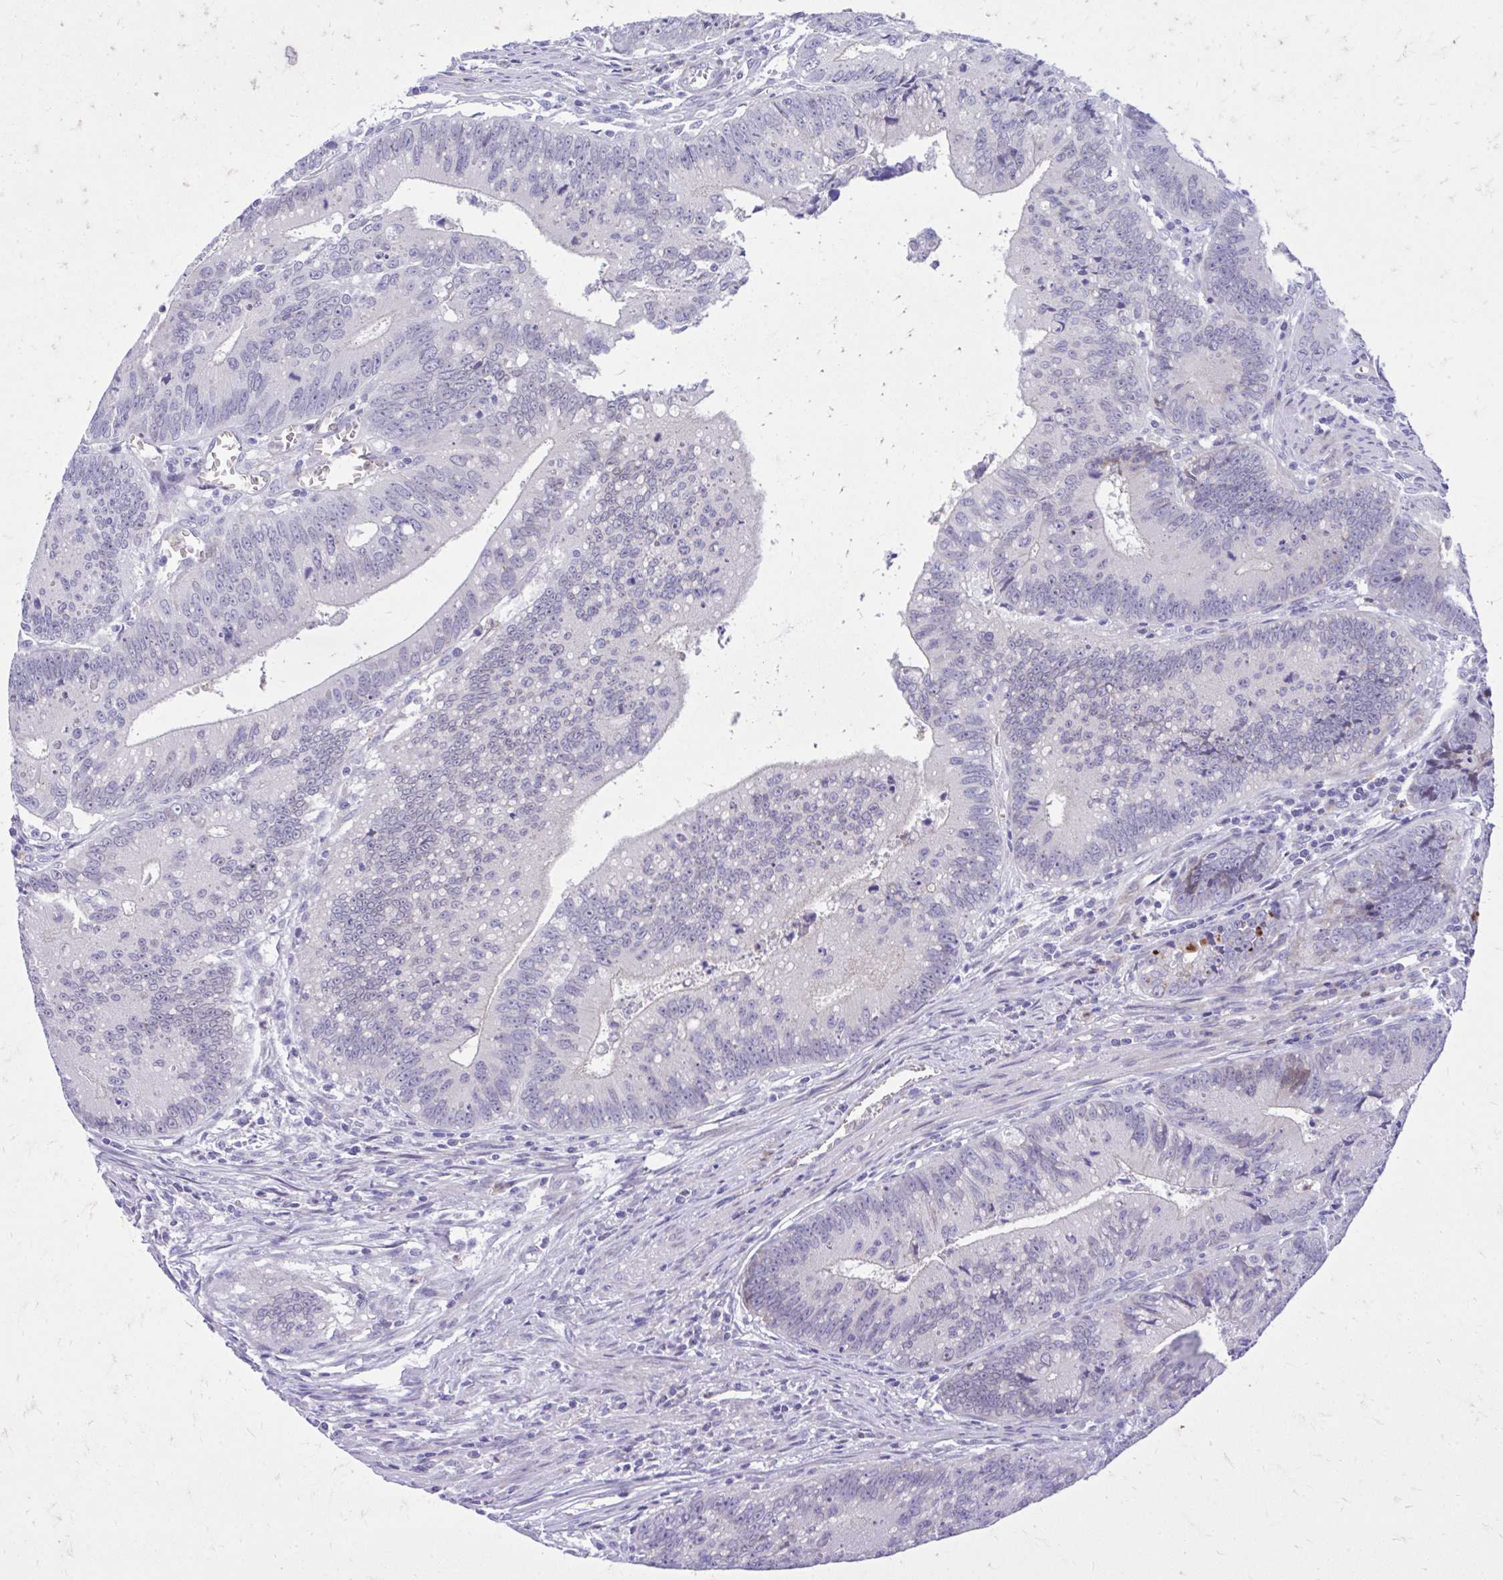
{"staining": {"intensity": "negative", "quantity": "none", "location": "none"}, "tissue": "colorectal cancer", "cell_type": "Tumor cells", "image_type": "cancer", "snomed": [{"axis": "morphology", "description": "Adenocarcinoma, NOS"}, {"axis": "topography", "description": "Rectum"}], "caption": "DAB (3,3'-diaminobenzidine) immunohistochemical staining of colorectal cancer (adenocarcinoma) reveals no significant staining in tumor cells.", "gene": "ADAMTSL1", "patient": {"sex": "female", "age": 81}}